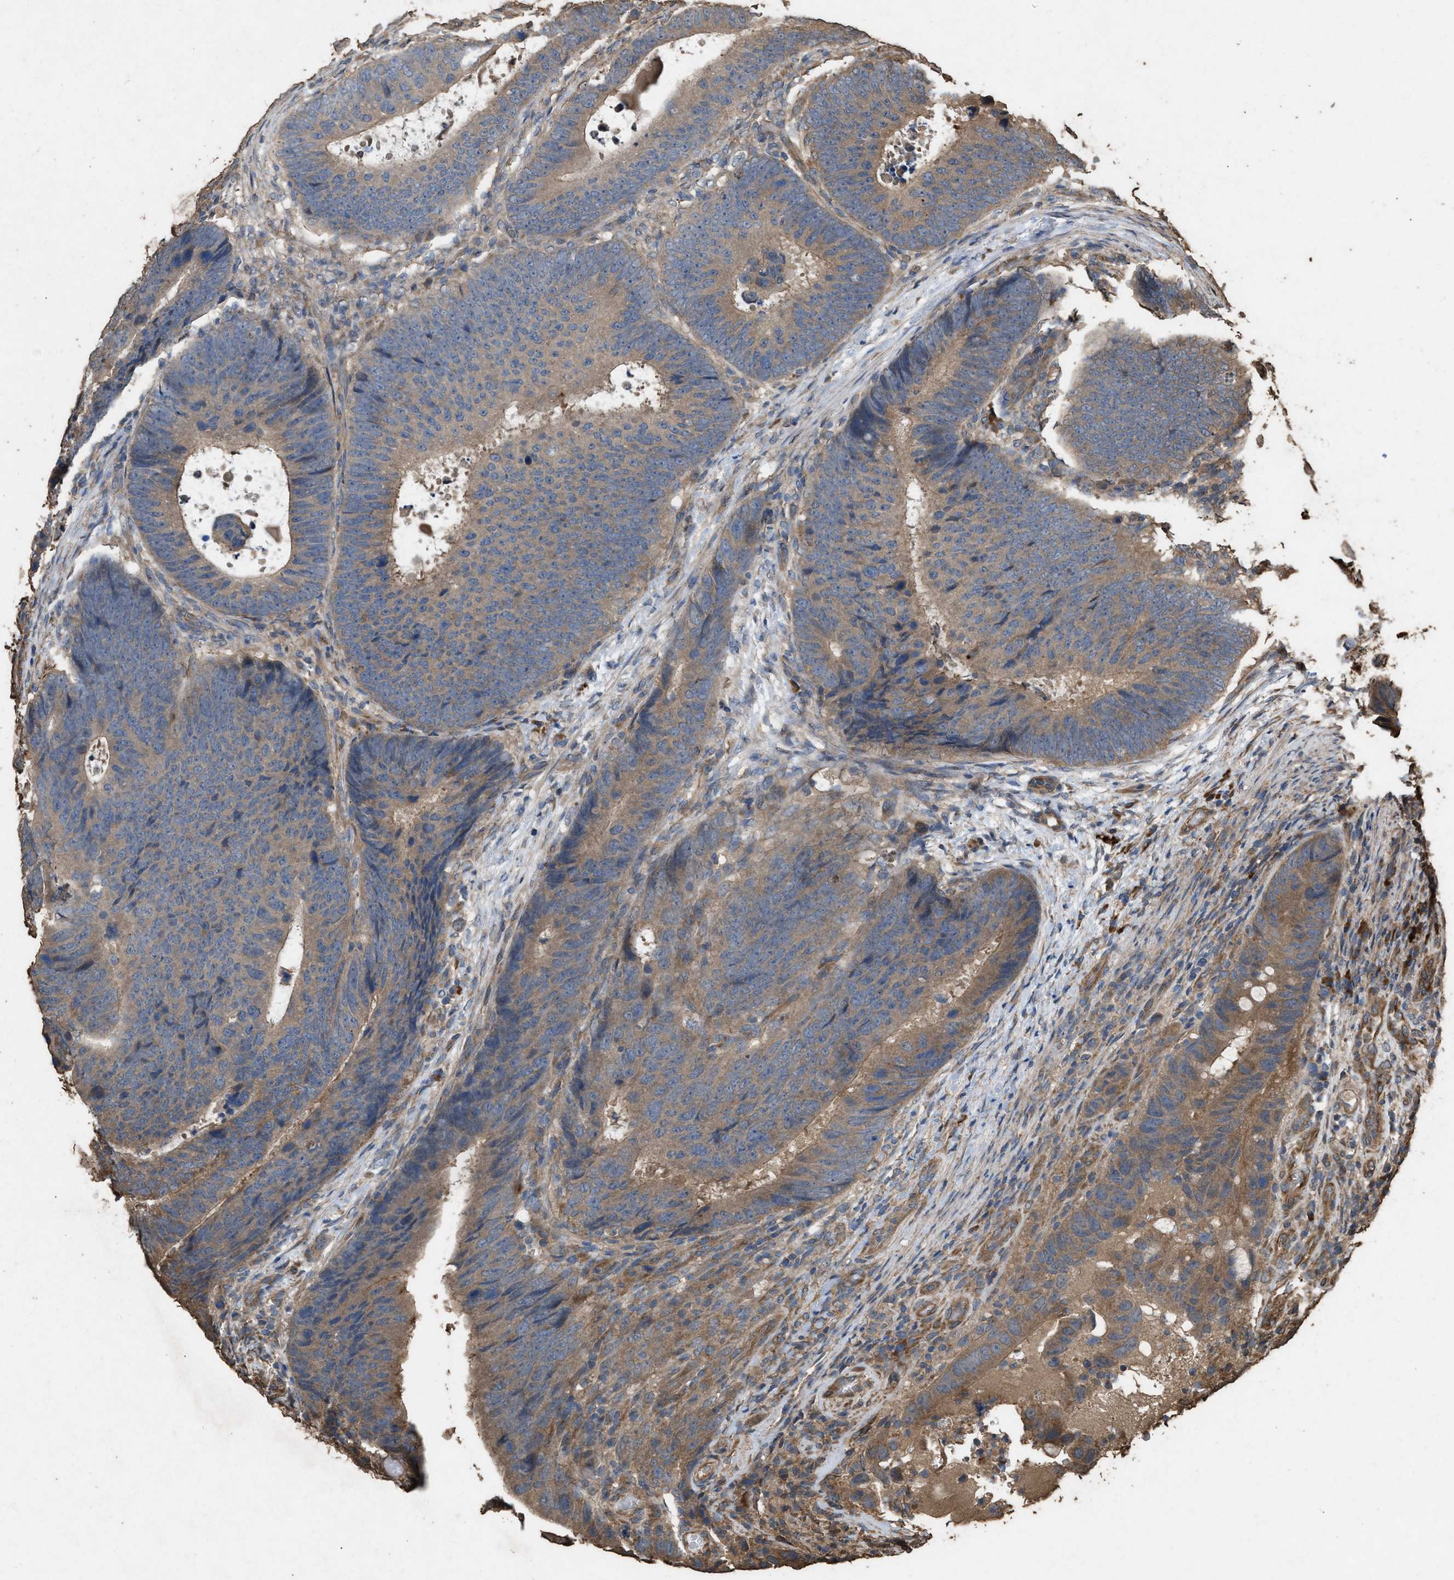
{"staining": {"intensity": "weak", "quantity": ">75%", "location": "cytoplasmic/membranous"}, "tissue": "colorectal cancer", "cell_type": "Tumor cells", "image_type": "cancer", "snomed": [{"axis": "morphology", "description": "Adenocarcinoma, NOS"}, {"axis": "topography", "description": "Colon"}], "caption": "The image shows staining of adenocarcinoma (colorectal), revealing weak cytoplasmic/membranous protein positivity (brown color) within tumor cells.", "gene": "DCAF7", "patient": {"sex": "male", "age": 56}}